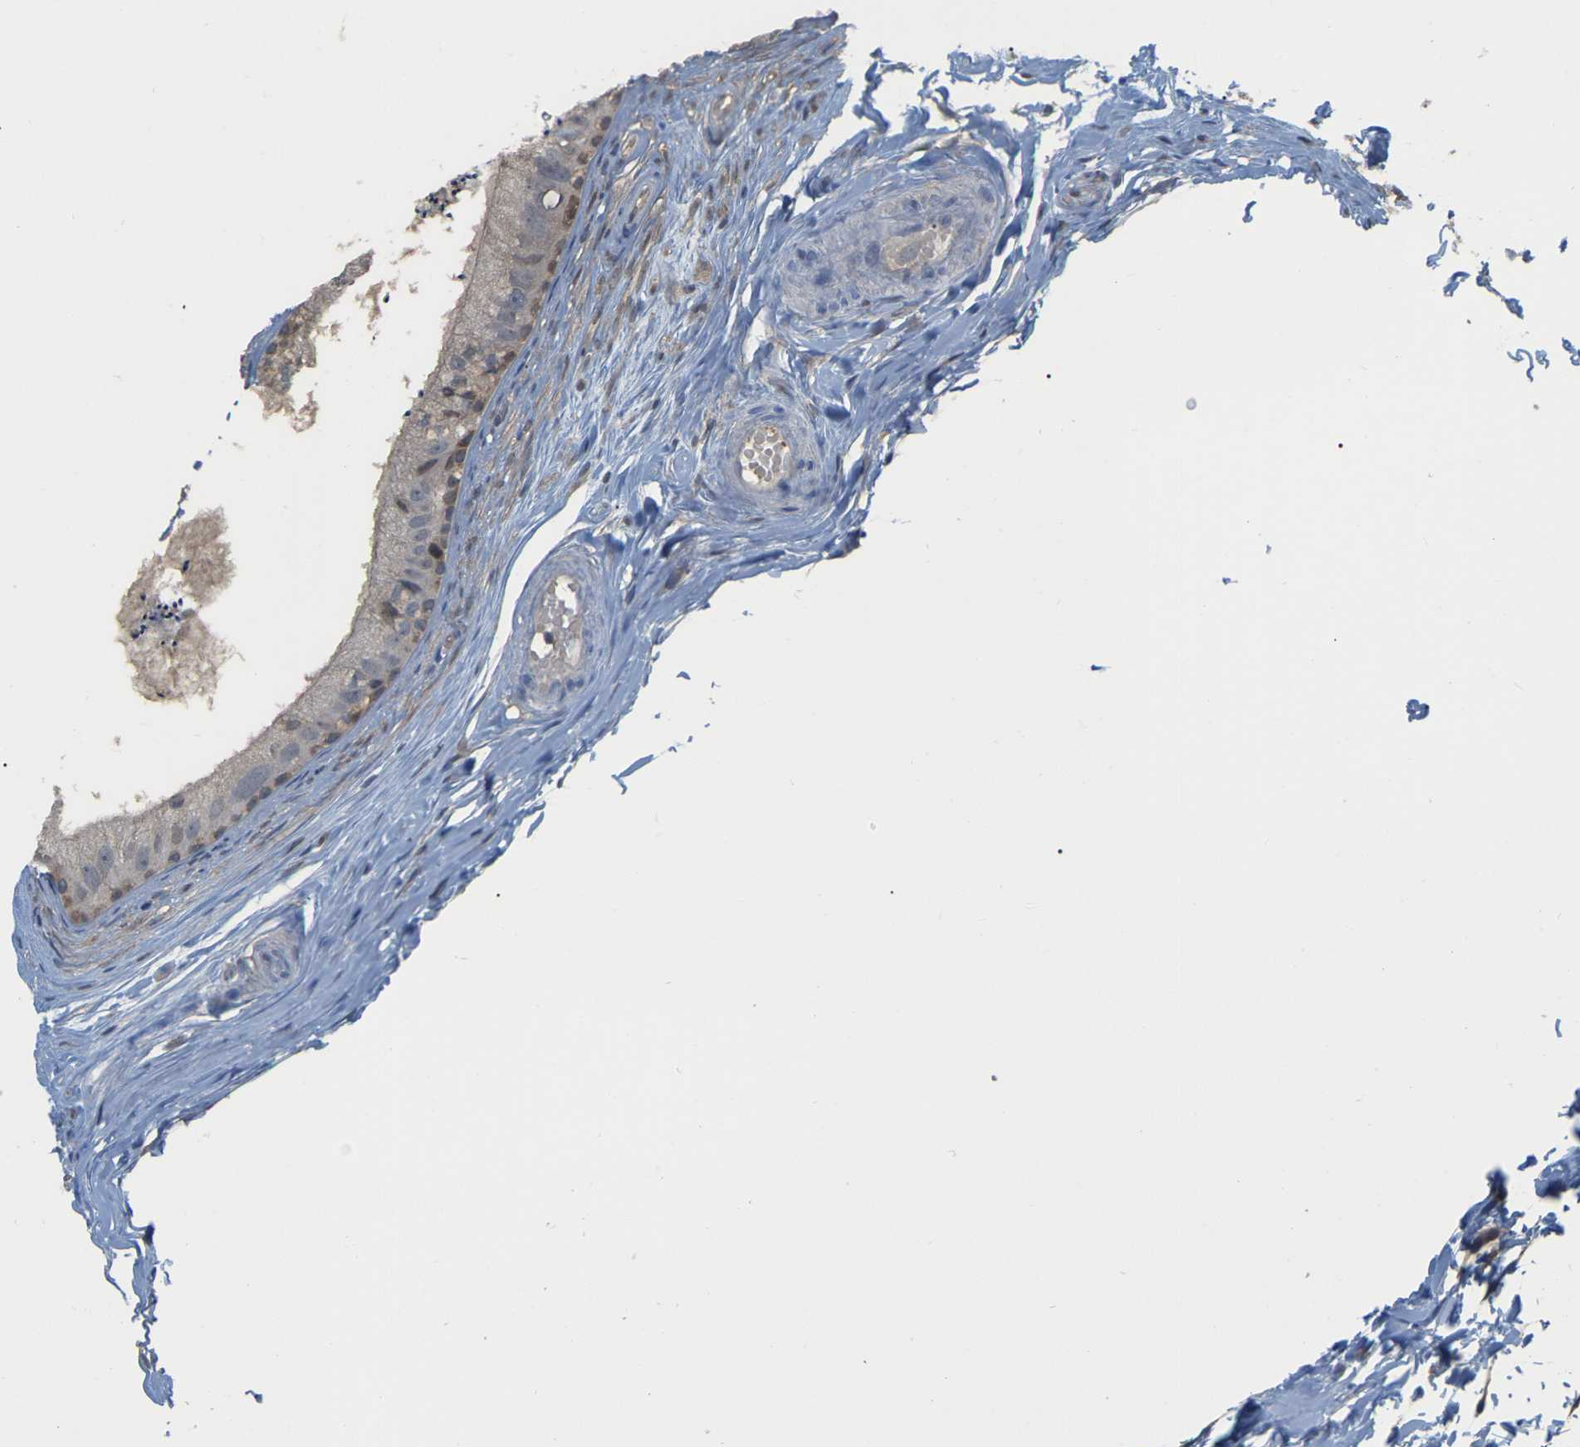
{"staining": {"intensity": "moderate", "quantity": ">75%", "location": "cytoplasmic/membranous"}, "tissue": "epididymis", "cell_type": "Glandular cells", "image_type": "normal", "snomed": [{"axis": "morphology", "description": "Normal tissue, NOS"}, {"axis": "topography", "description": "Epididymis"}], "caption": "Moderate cytoplasmic/membranous protein expression is seen in approximately >75% of glandular cells in epididymis.", "gene": "MTPN", "patient": {"sex": "male", "age": 56}}